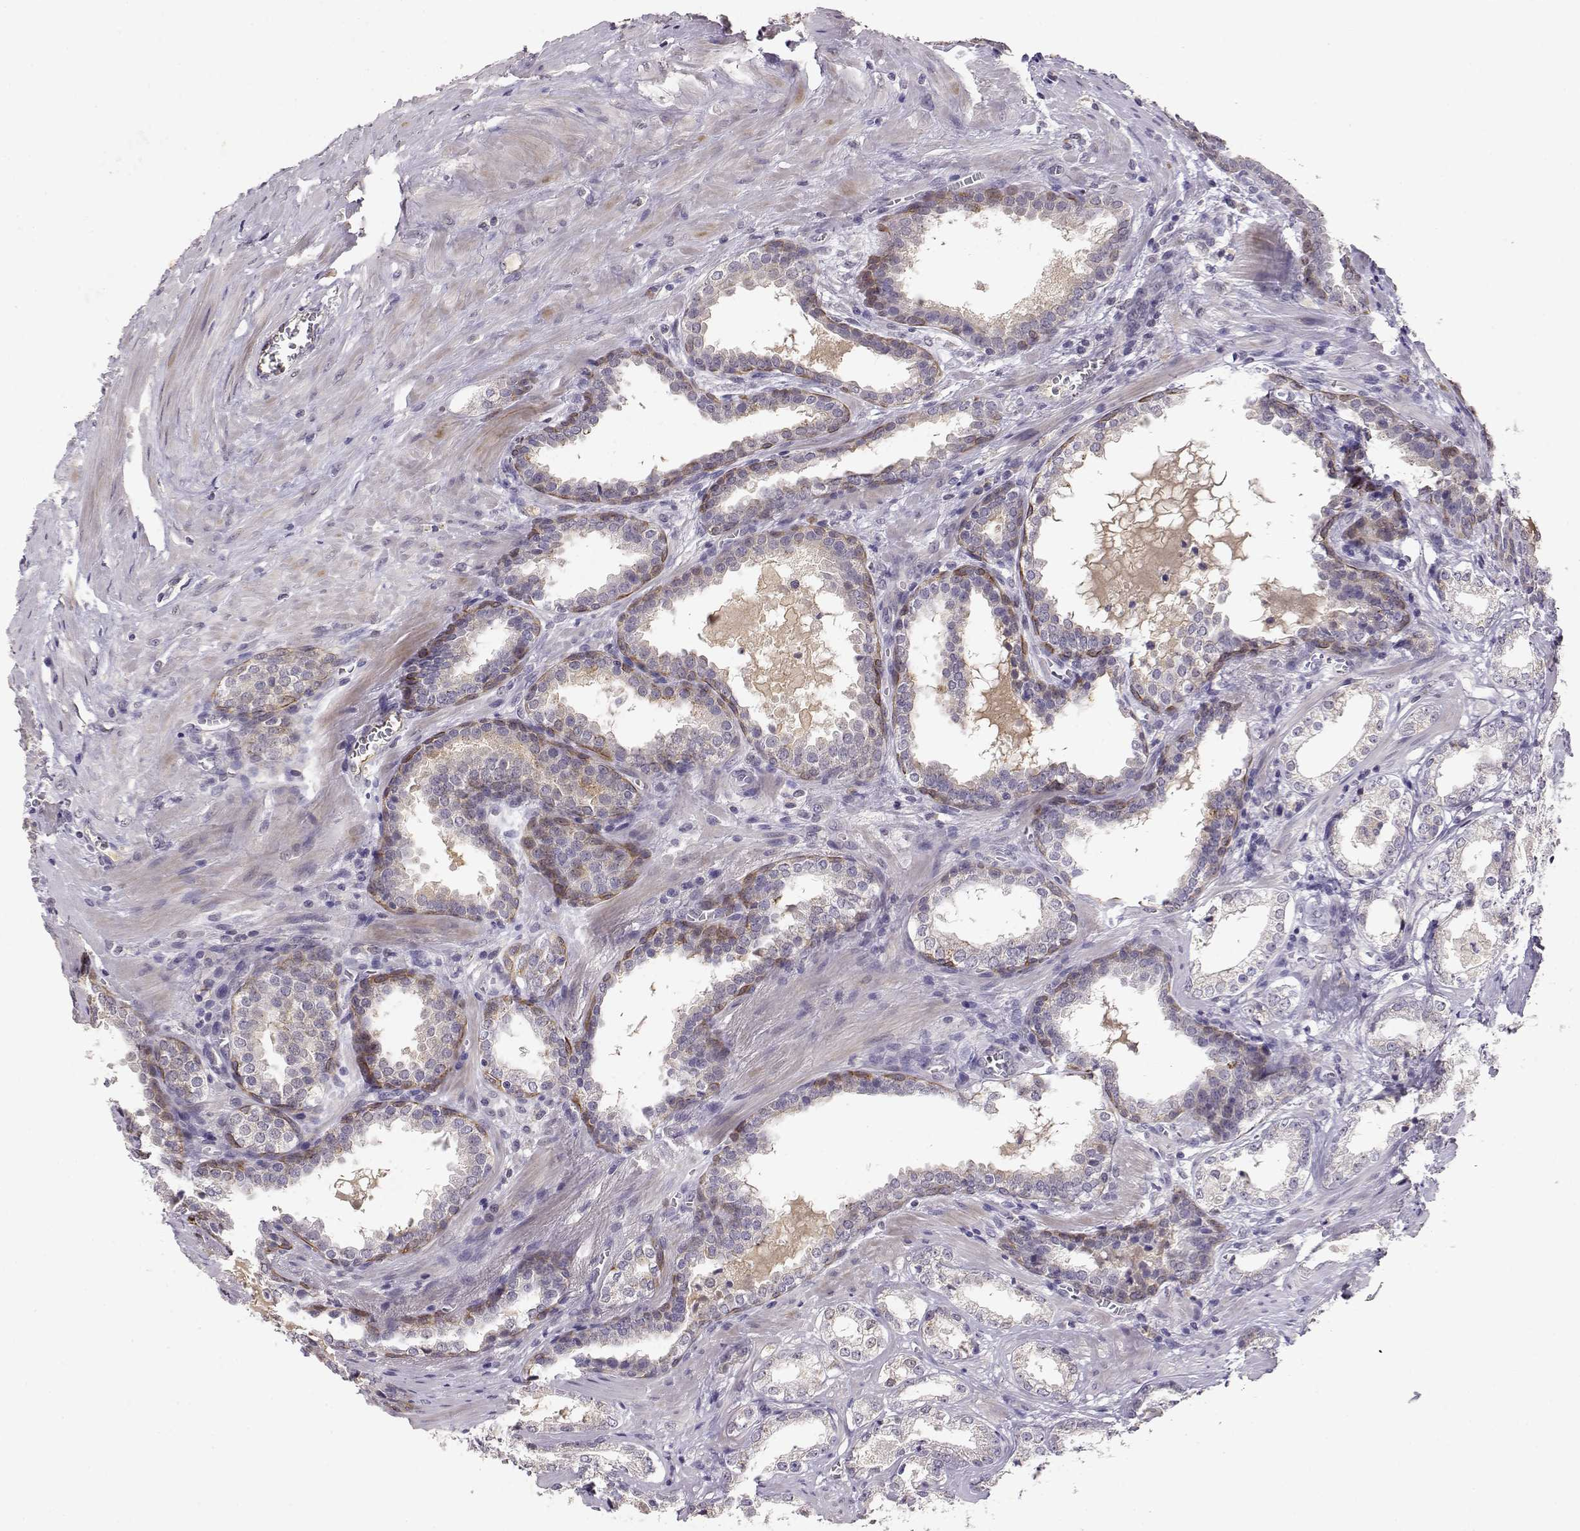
{"staining": {"intensity": "negative", "quantity": "none", "location": "none"}, "tissue": "prostate cancer", "cell_type": "Tumor cells", "image_type": "cancer", "snomed": [{"axis": "morphology", "description": "Adenocarcinoma, NOS"}, {"axis": "topography", "description": "Prostate and seminal vesicle, NOS"}], "caption": "Prostate adenocarcinoma was stained to show a protein in brown. There is no significant staining in tumor cells.", "gene": "TACR1", "patient": {"sex": "male", "age": 63}}